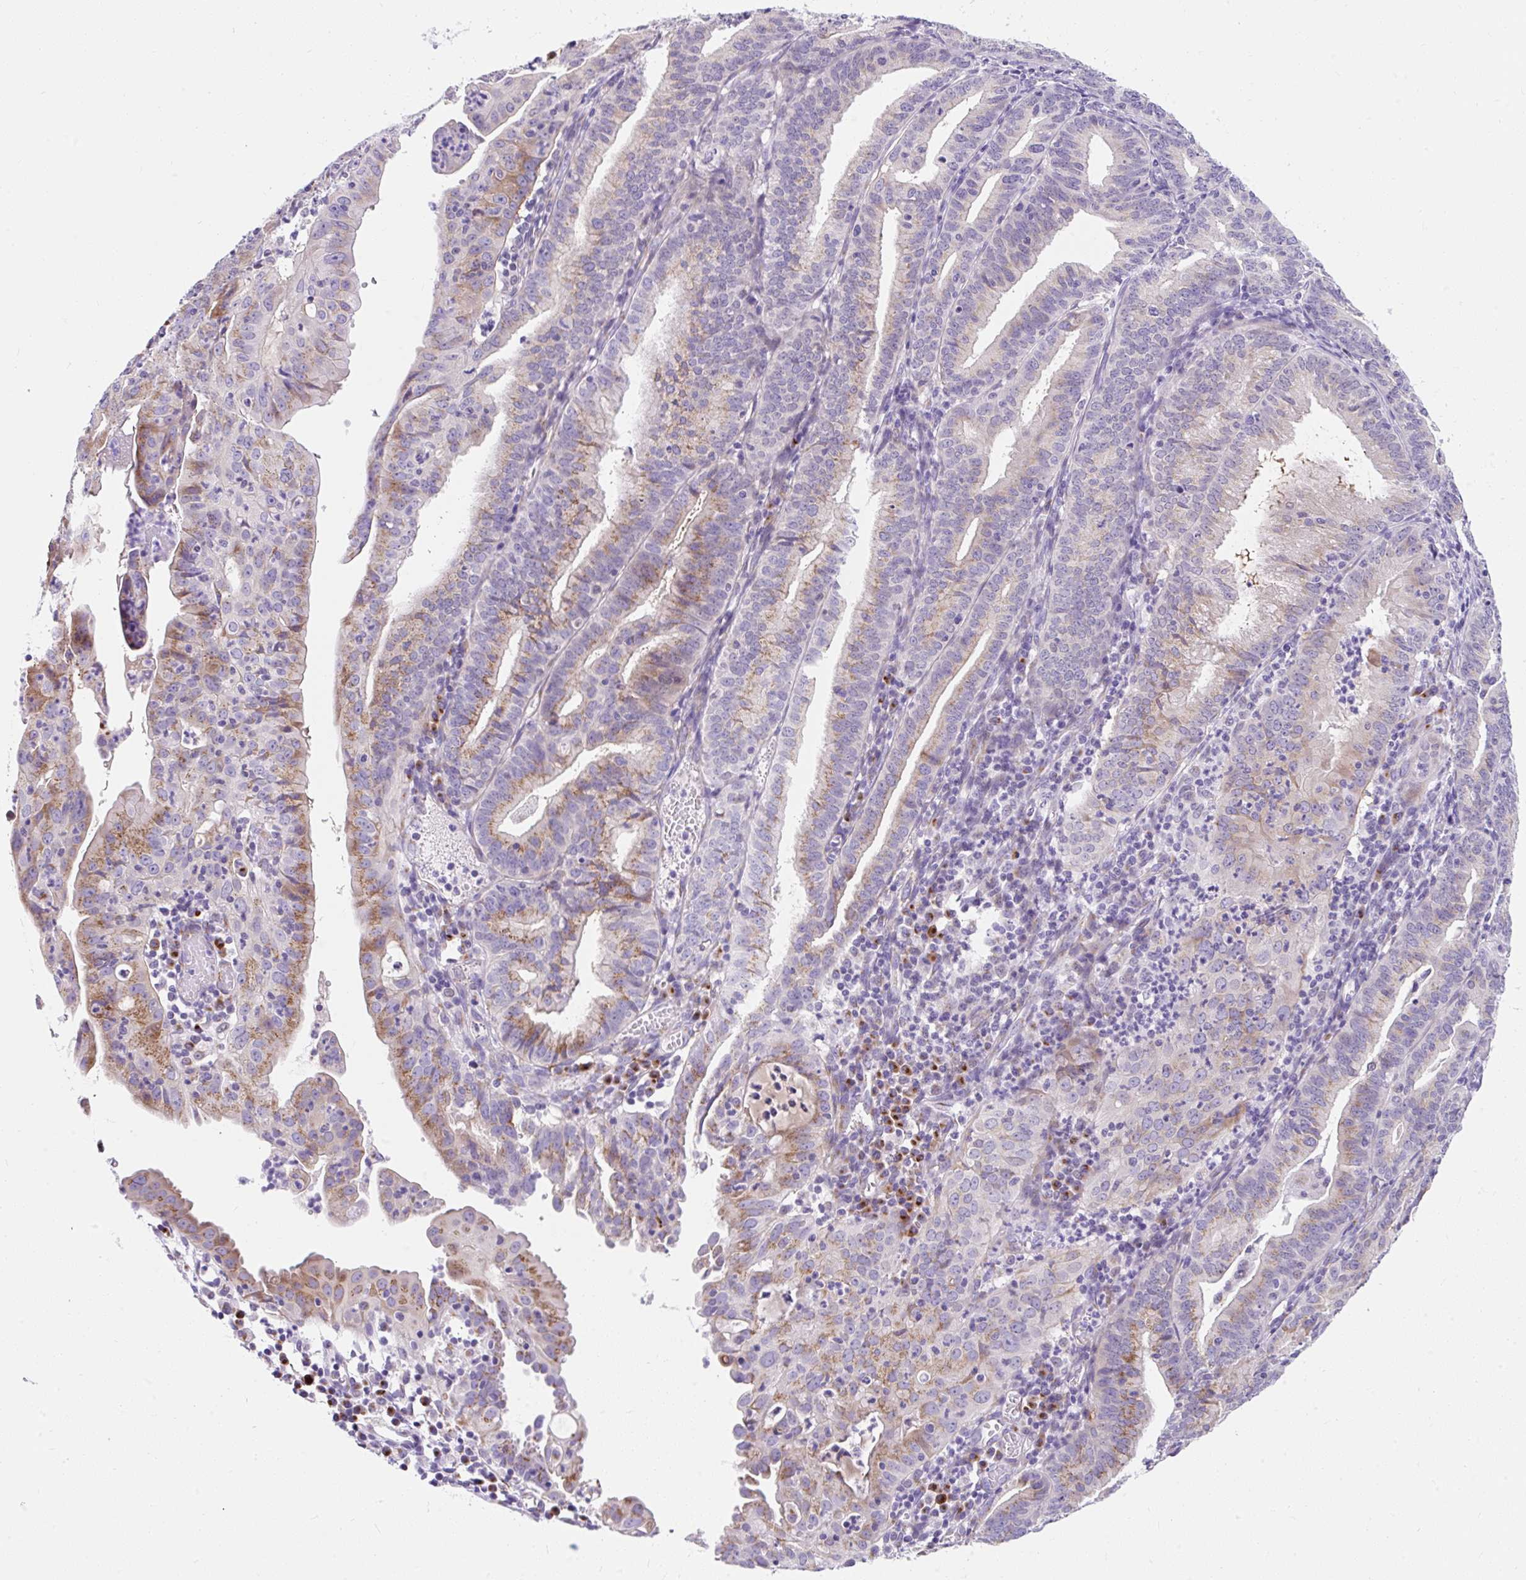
{"staining": {"intensity": "moderate", "quantity": "25%-75%", "location": "cytoplasmic/membranous"}, "tissue": "endometrial cancer", "cell_type": "Tumor cells", "image_type": "cancer", "snomed": [{"axis": "morphology", "description": "Adenocarcinoma, NOS"}, {"axis": "topography", "description": "Endometrium"}], "caption": "Protein expression analysis of adenocarcinoma (endometrial) displays moderate cytoplasmic/membranous positivity in about 25%-75% of tumor cells.", "gene": "GOLGA8A", "patient": {"sex": "female", "age": 60}}